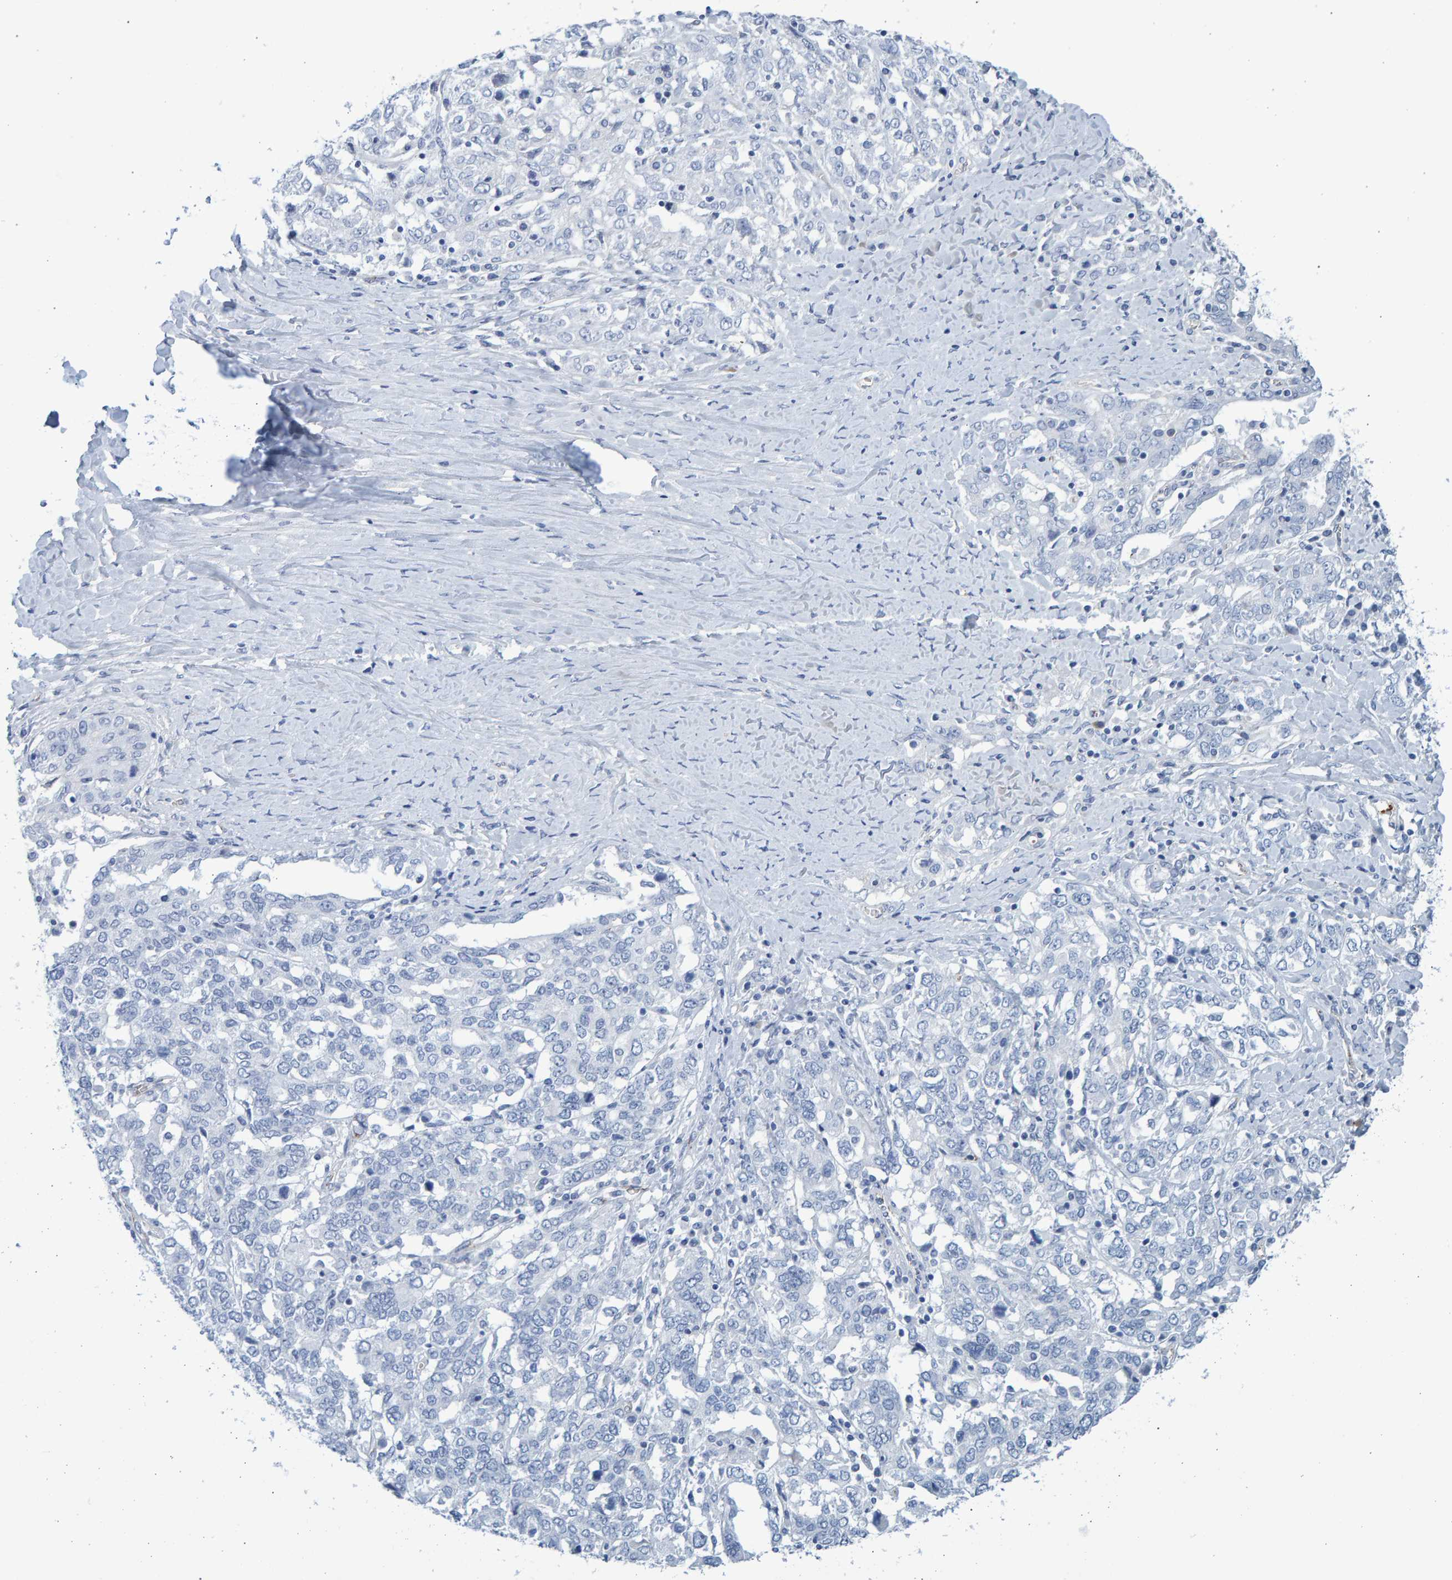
{"staining": {"intensity": "negative", "quantity": "none", "location": "none"}, "tissue": "ovarian cancer", "cell_type": "Tumor cells", "image_type": "cancer", "snomed": [{"axis": "morphology", "description": "Carcinoma, endometroid"}, {"axis": "topography", "description": "Ovary"}], "caption": "IHC of ovarian endometroid carcinoma exhibits no positivity in tumor cells. The staining is performed using DAB brown chromogen with nuclei counter-stained in using hematoxylin.", "gene": "SLC34A3", "patient": {"sex": "female", "age": 62}}